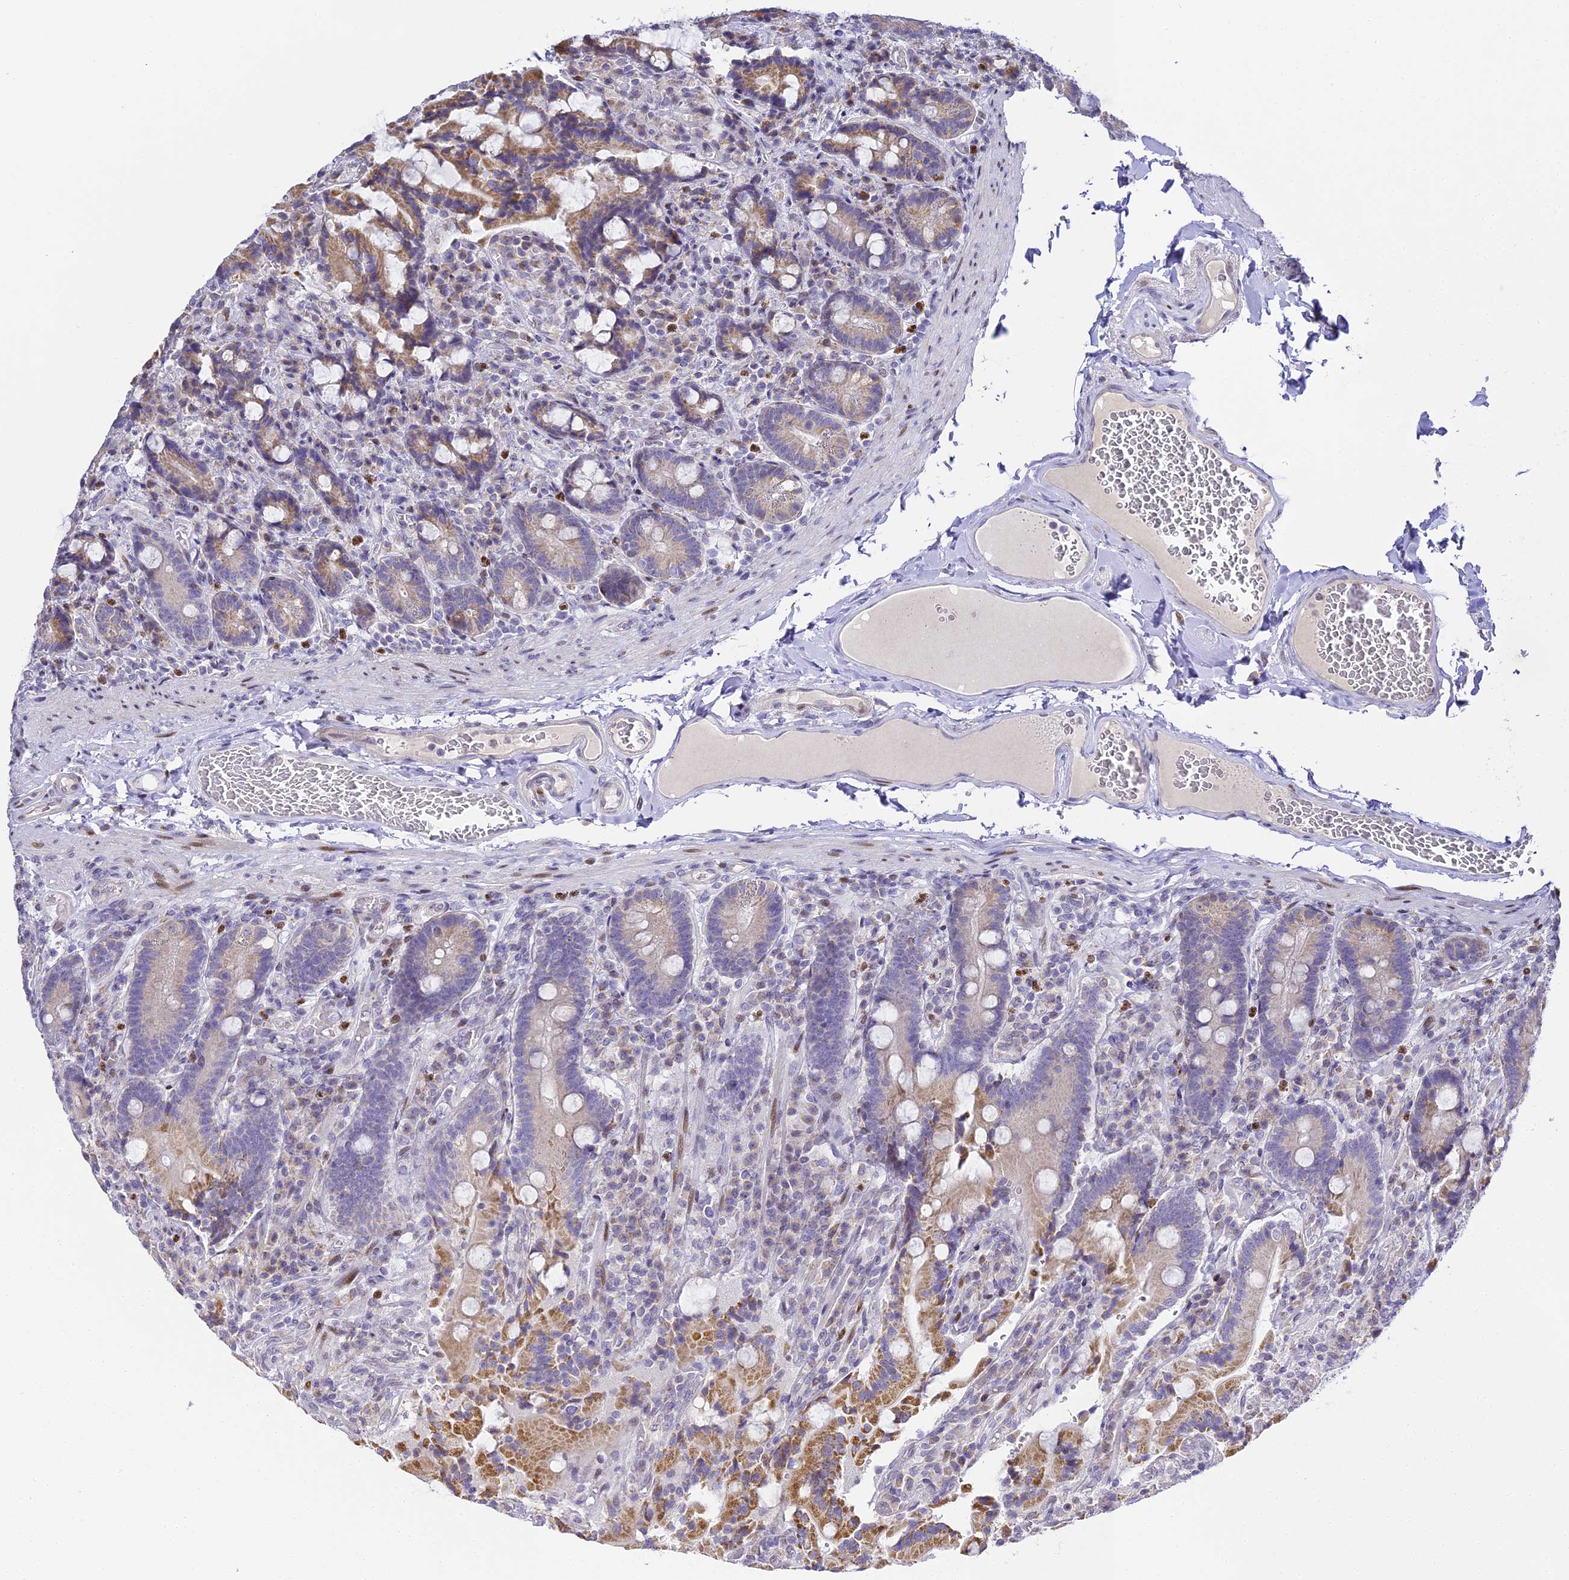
{"staining": {"intensity": "strong", "quantity": "25%-75%", "location": "cytoplasmic/membranous"}, "tissue": "duodenum", "cell_type": "Glandular cells", "image_type": "normal", "snomed": [{"axis": "morphology", "description": "Normal tissue, NOS"}, {"axis": "topography", "description": "Duodenum"}], "caption": "Strong cytoplasmic/membranous protein expression is present in about 25%-75% of glandular cells in duodenum. Nuclei are stained in blue.", "gene": "SERP1", "patient": {"sex": "female", "age": 62}}